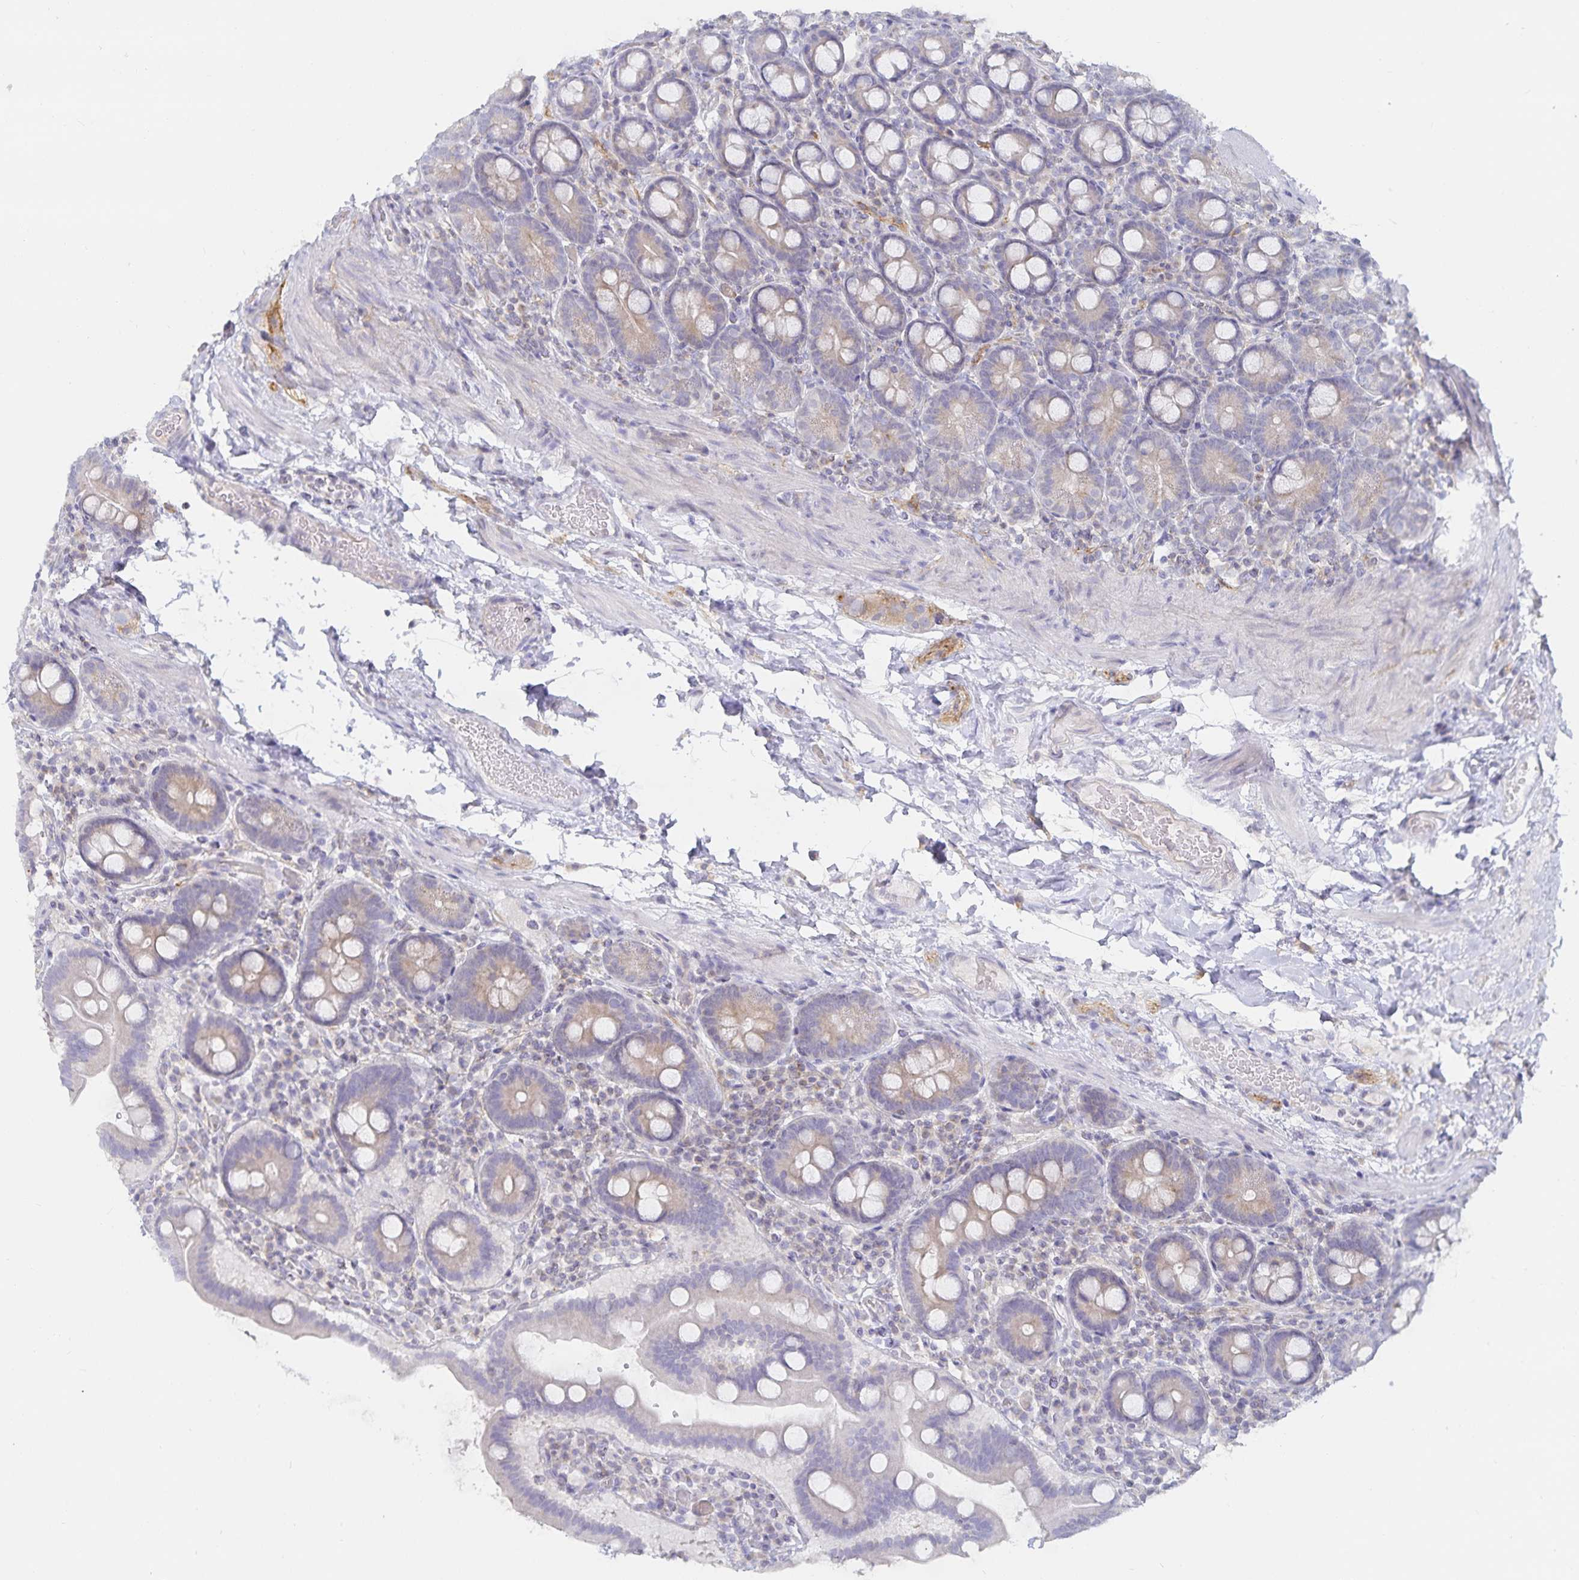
{"staining": {"intensity": "weak", "quantity": "25%-75%", "location": "cytoplasmic/membranous"}, "tissue": "small intestine", "cell_type": "Glandular cells", "image_type": "normal", "snomed": [{"axis": "morphology", "description": "Normal tissue, NOS"}, {"axis": "topography", "description": "Small intestine"}], "caption": "Immunohistochemical staining of benign small intestine displays 25%-75% levels of weak cytoplasmic/membranous protein positivity in approximately 25%-75% of glandular cells.", "gene": "SFTPA1", "patient": {"sex": "male", "age": 26}}